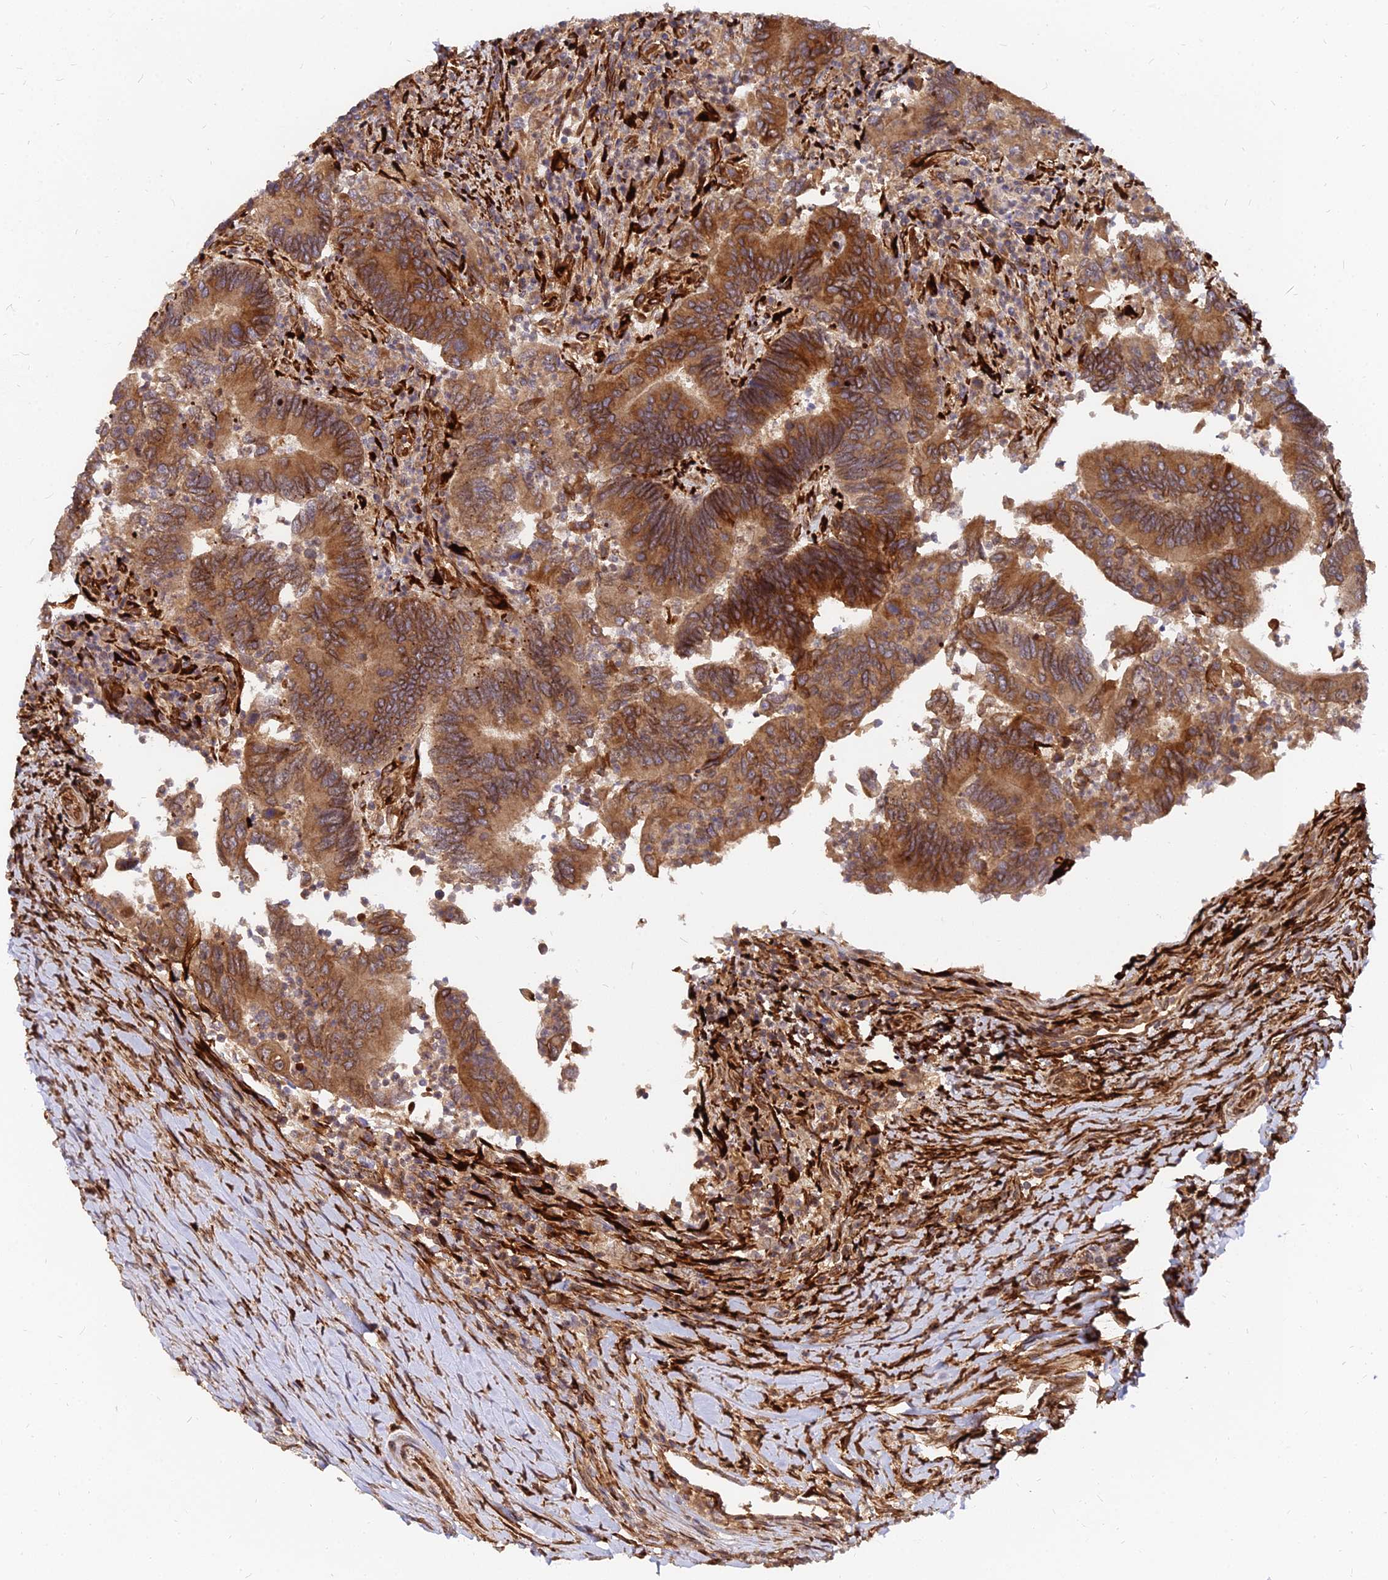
{"staining": {"intensity": "strong", "quantity": ">75%", "location": "cytoplasmic/membranous"}, "tissue": "colorectal cancer", "cell_type": "Tumor cells", "image_type": "cancer", "snomed": [{"axis": "morphology", "description": "Adenocarcinoma, NOS"}, {"axis": "topography", "description": "Colon"}], "caption": "Immunohistochemical staining of colorectal cancer shows high levels of strong cytoplasmic/membranous protein positivity in about >75% of tumor cells.", "gene": "PDE4D", "patient": {"sex": "female", "age": 67}}